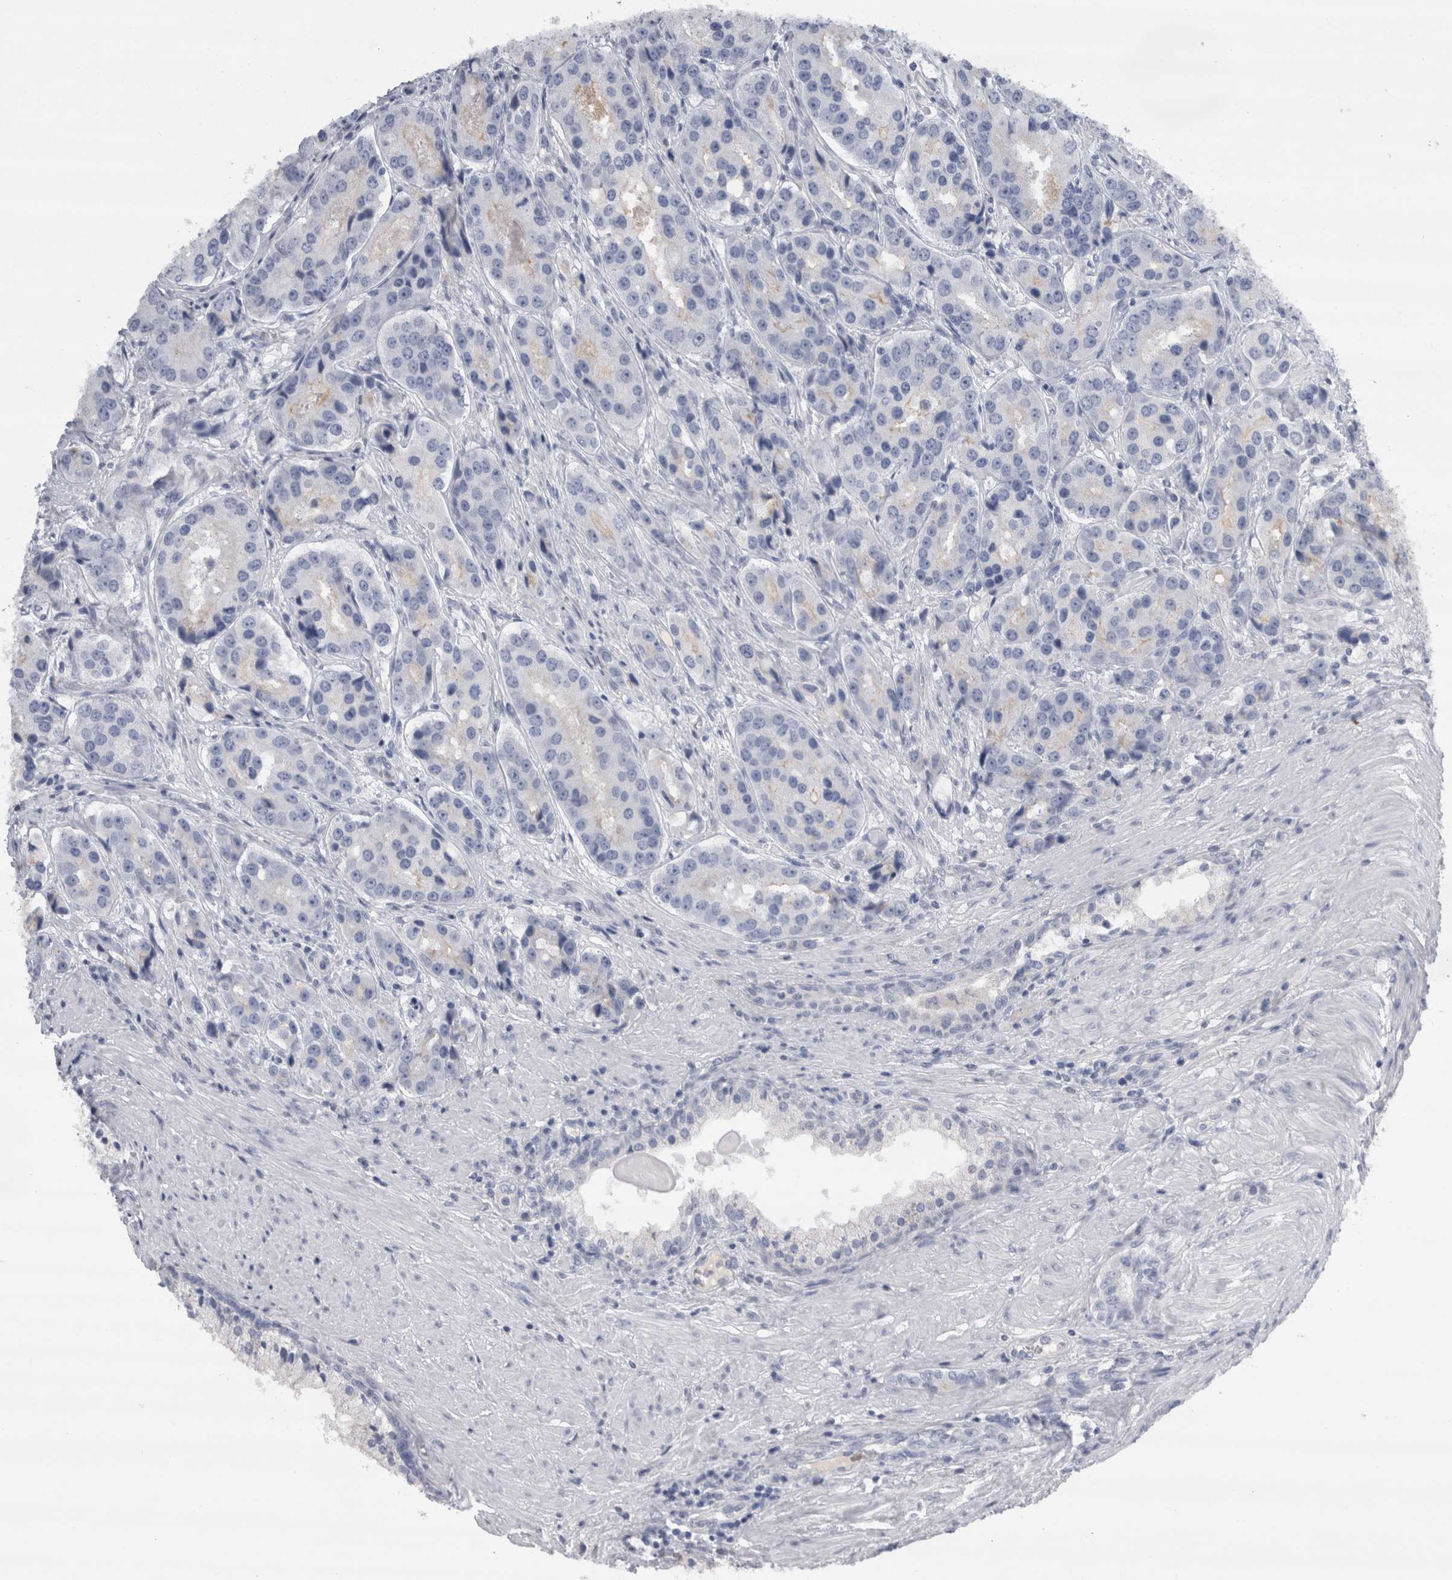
{"staining": {"intensity": "negative", "quantity": "none", "location": "none"}, "tissue": "prostate cancer", "cell_type": "Tumor cells", "image_type": "cancer", "snomed": [{"axis": "morphology", "description": "Adenocarcinoma, High grade"}, {"axis": "topography", "description": "Prostate"}], "caption": "This image is of adenocarcinoma (high-grade) (prostate) stained with IHC to label a protein in brown with the nuclei are counter-stained blue. There is no positivity in tumor cells.", "gene": "REG1A", "patient": {"sex": "male", "age": 60}}